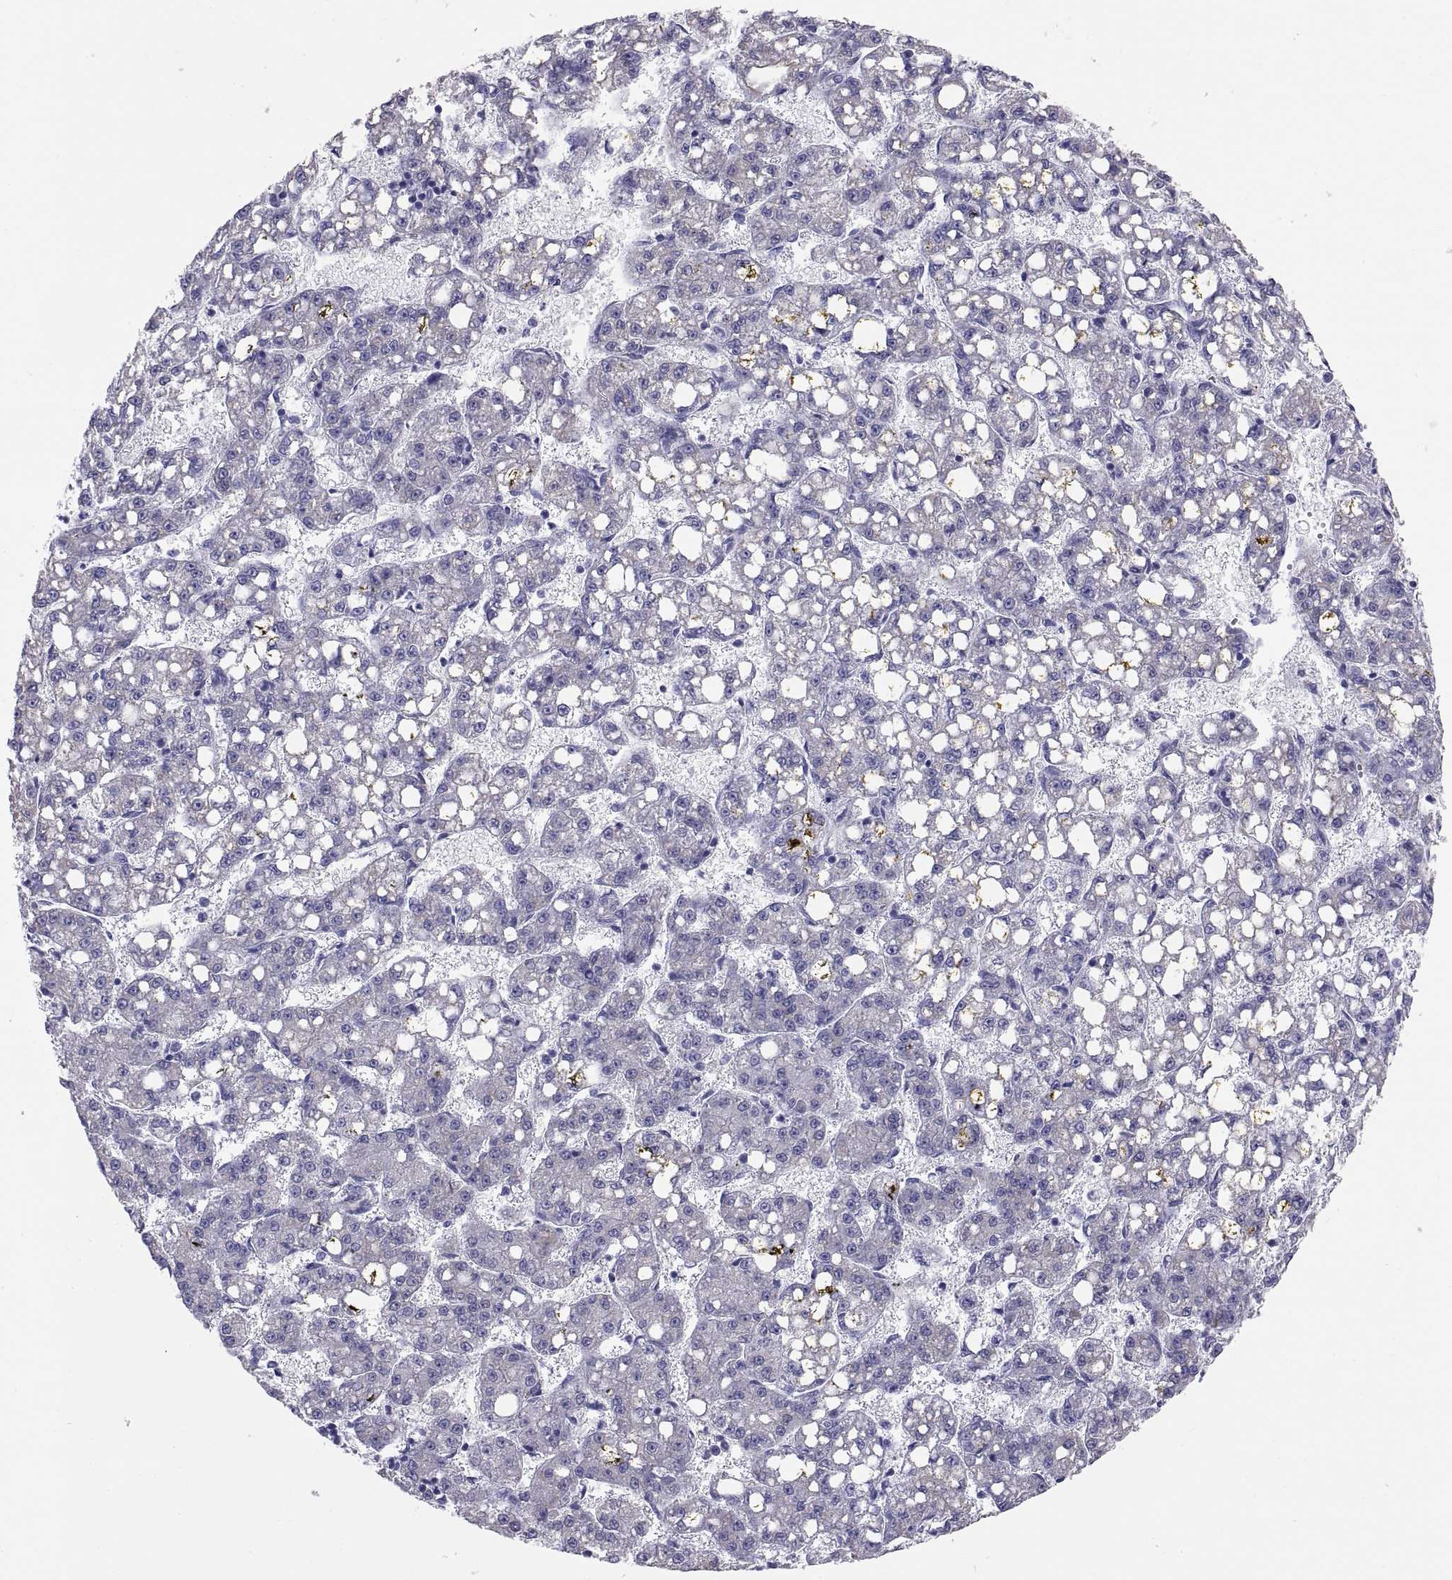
{"staining": {"intensity": "negative", "quantity": "none", "location": "none"}, "tissue": "liver cancer", "cell_type": "Tumor cells", "image_type": "cancer", "snomed": [{"axis": "morphology", "description": "Carcinoma, Hepatocellular, NOS"}, {"axis": "topography", "description": "Liver"}], "caption": "Tumor cells are negative for brown protein staining in liver cancer. (DAB (3,3'-diaminobenzidine) immunohistochemistry (IHC) visualized using brightfield microscopy, high magnification).", "gene": "FAM170A", "patient": {"sex": "female", "age": 65}}